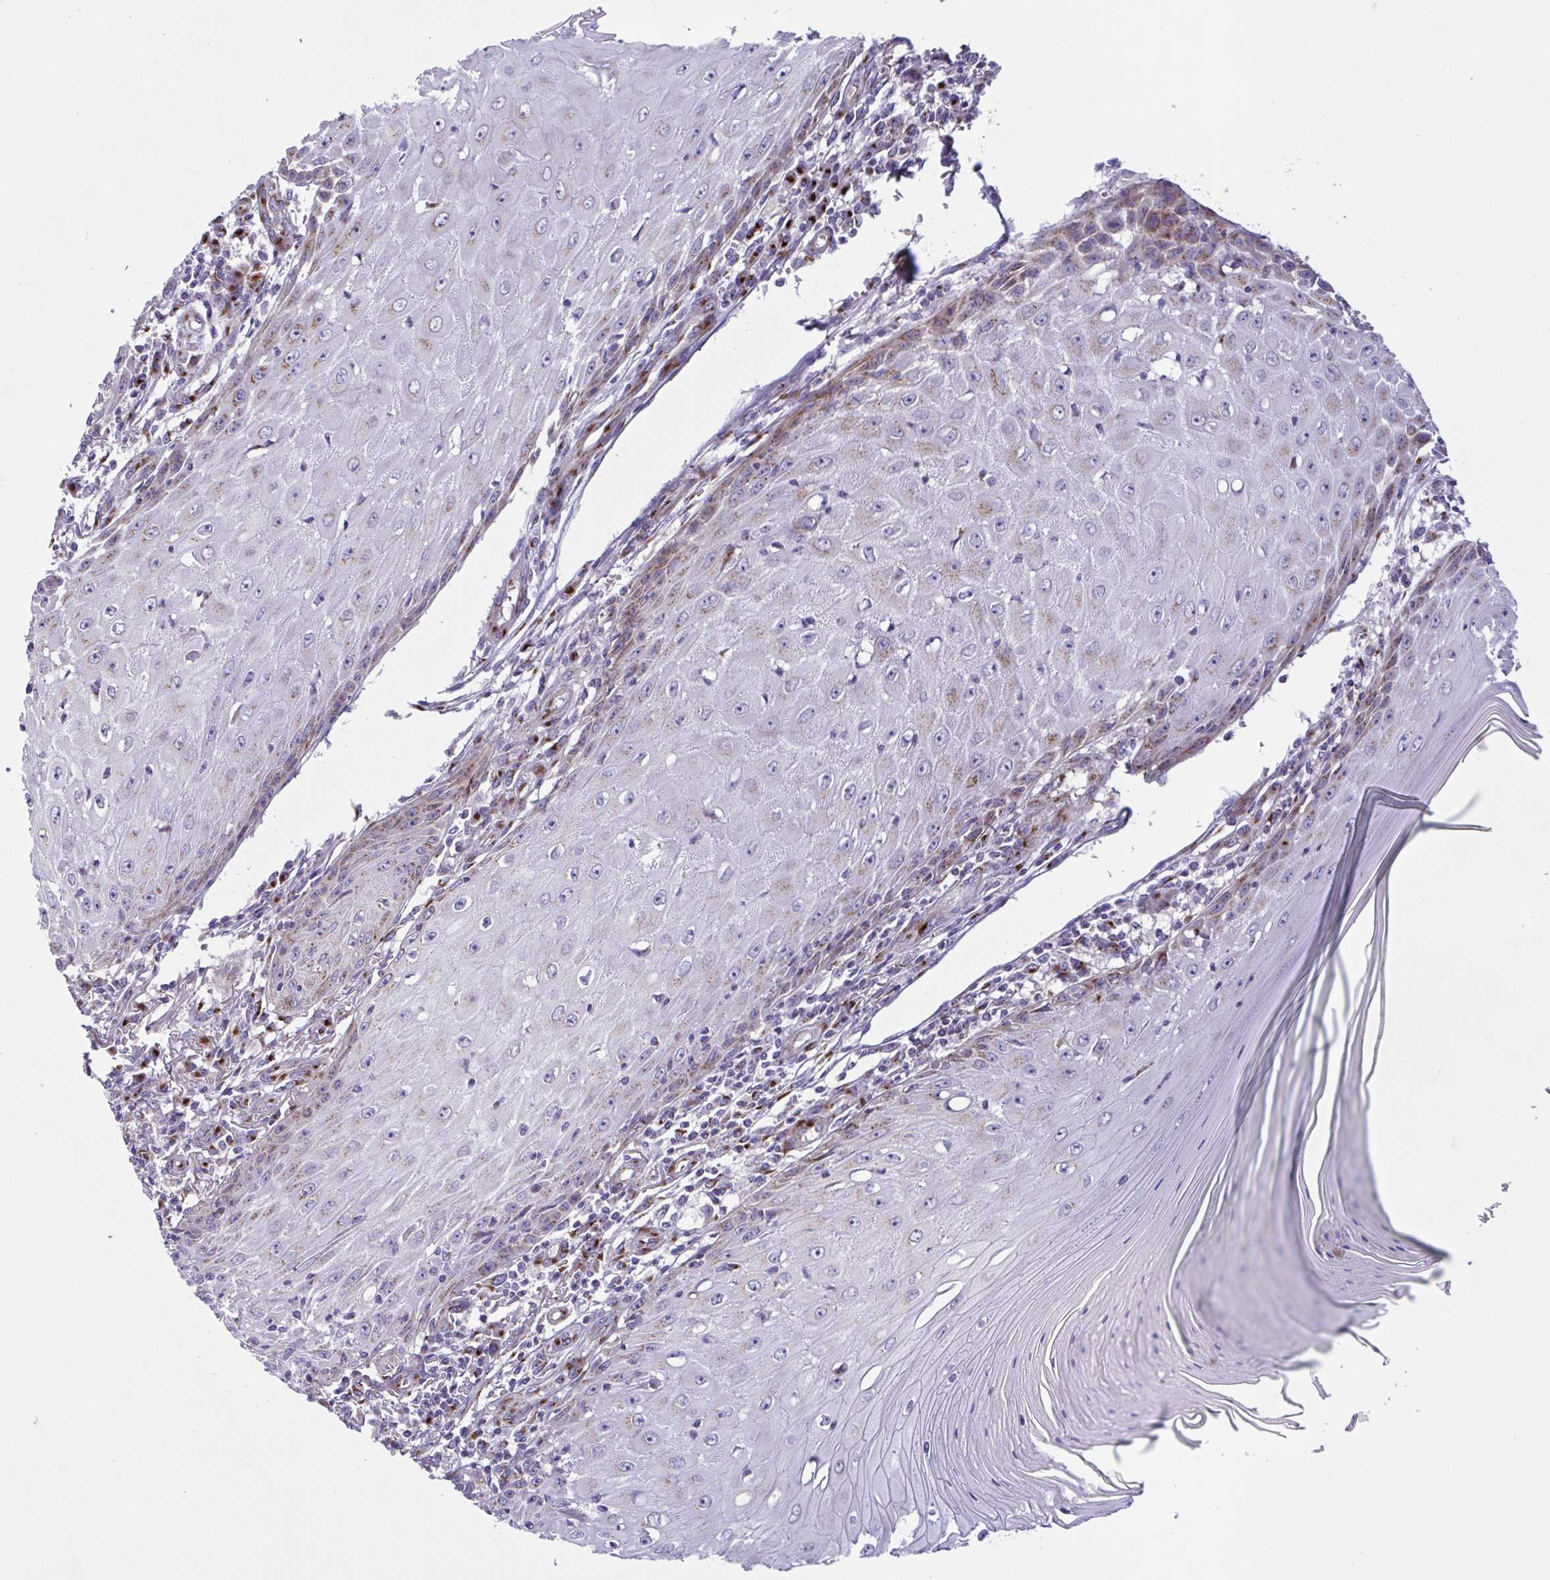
{"staining": {"intensity": "weak", "quantity": "<25%", "location": "cytoplasmic/membranous"}, "tissue": "skin cancer", "cell_type": "Tumor cells", "image_type": "cancer", "snomed": [{"axis": "morphology", "description": "Squamous cell carcinoma, NOS"}, {"axis": "topography", "description": "Skin"}], "caption": "Human skin cancer (squamous cell carcinoma) stained for a protein using immunohistochemistry (IHC) displays no positivity in tumor cells.", "gene": "COL17A1", "patient": {"sex": "female", "age": 73}}